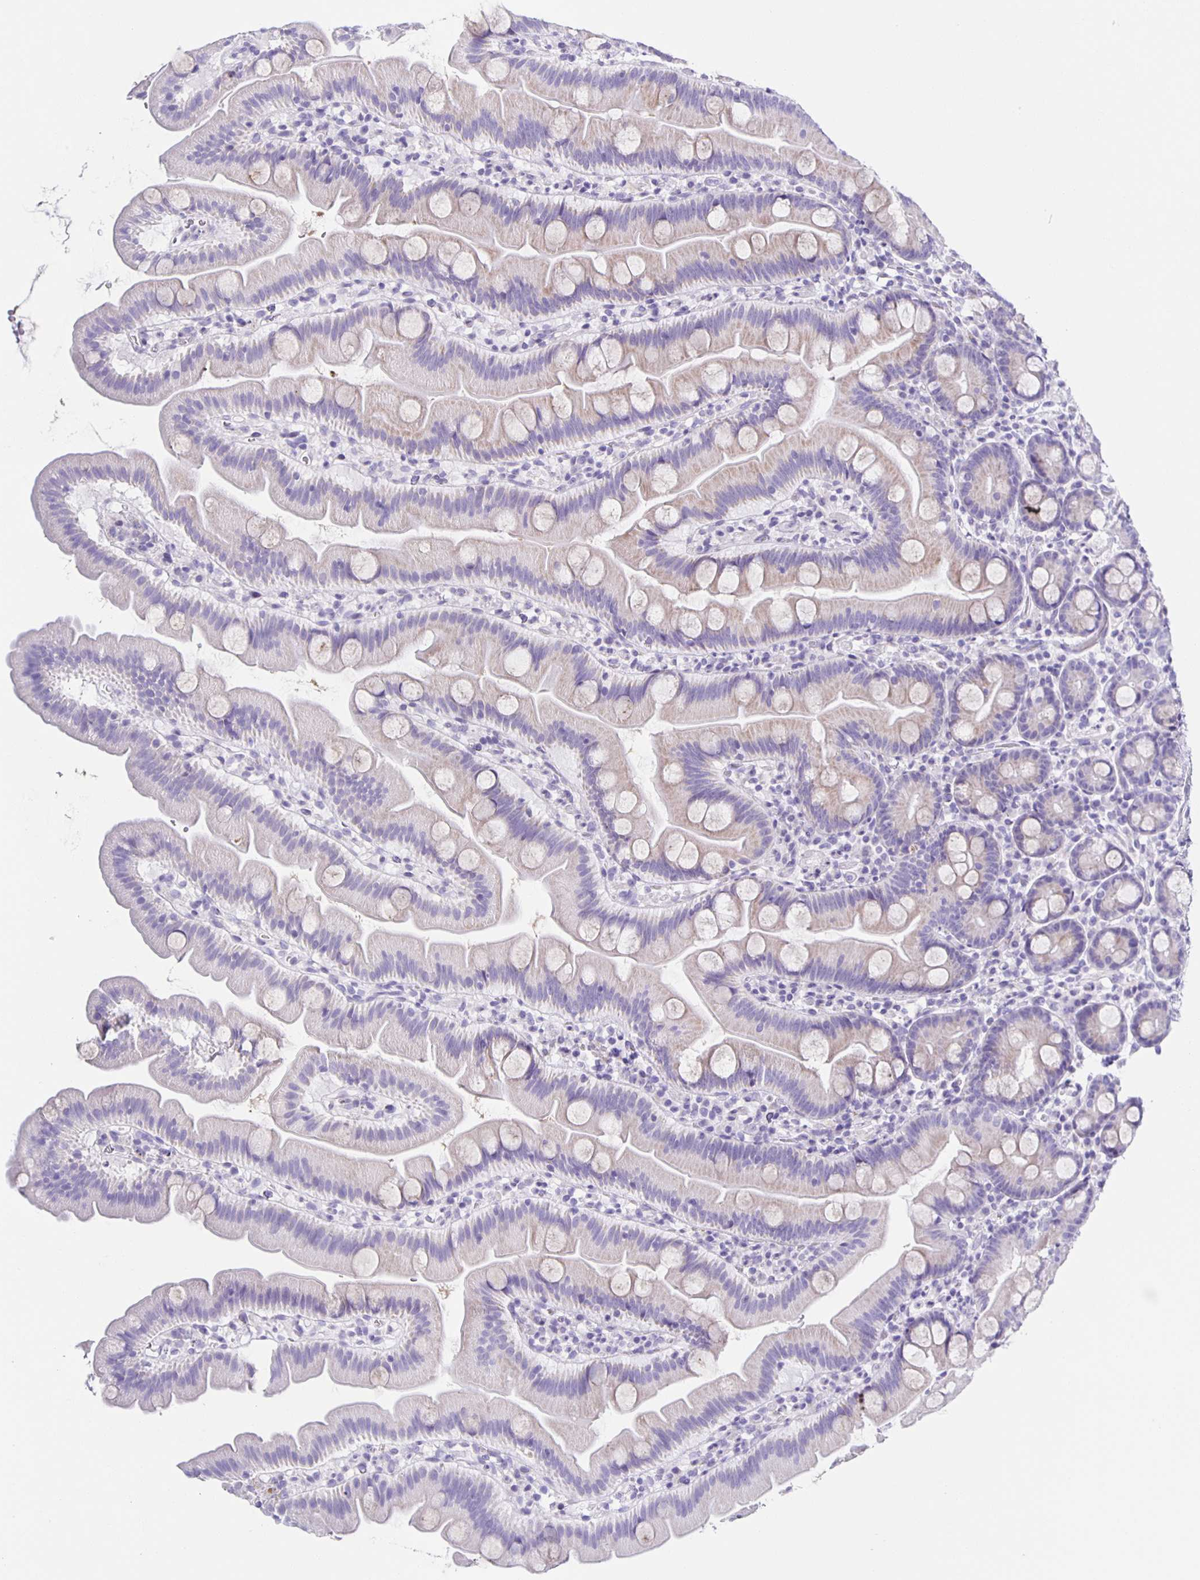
{"staining": {"intensity": "weak", "quantity": "25%-75%", "location": "cytoplasmic/membranous"}, "tissue": "small intestine", "cell_type": "Glandular cells", "image_type": "normal", "snomed": [{"axis": "morphology", "description": "Normal tissue, NOS"}, {"axis": "topography", "description": "Small intestine"}], "caption": "A brown stain shows weak cytoplasmic/membranous positivity of a protein in glandular cells of normal small intestine. Using DAB (3,3'-diaminobenzidine) (brown) and hematoxylin (blue) stains, captured at high magnification using brightfield microscopy.", "gene": "AQP6", "patient": {"sex": "female", "age": 68}}